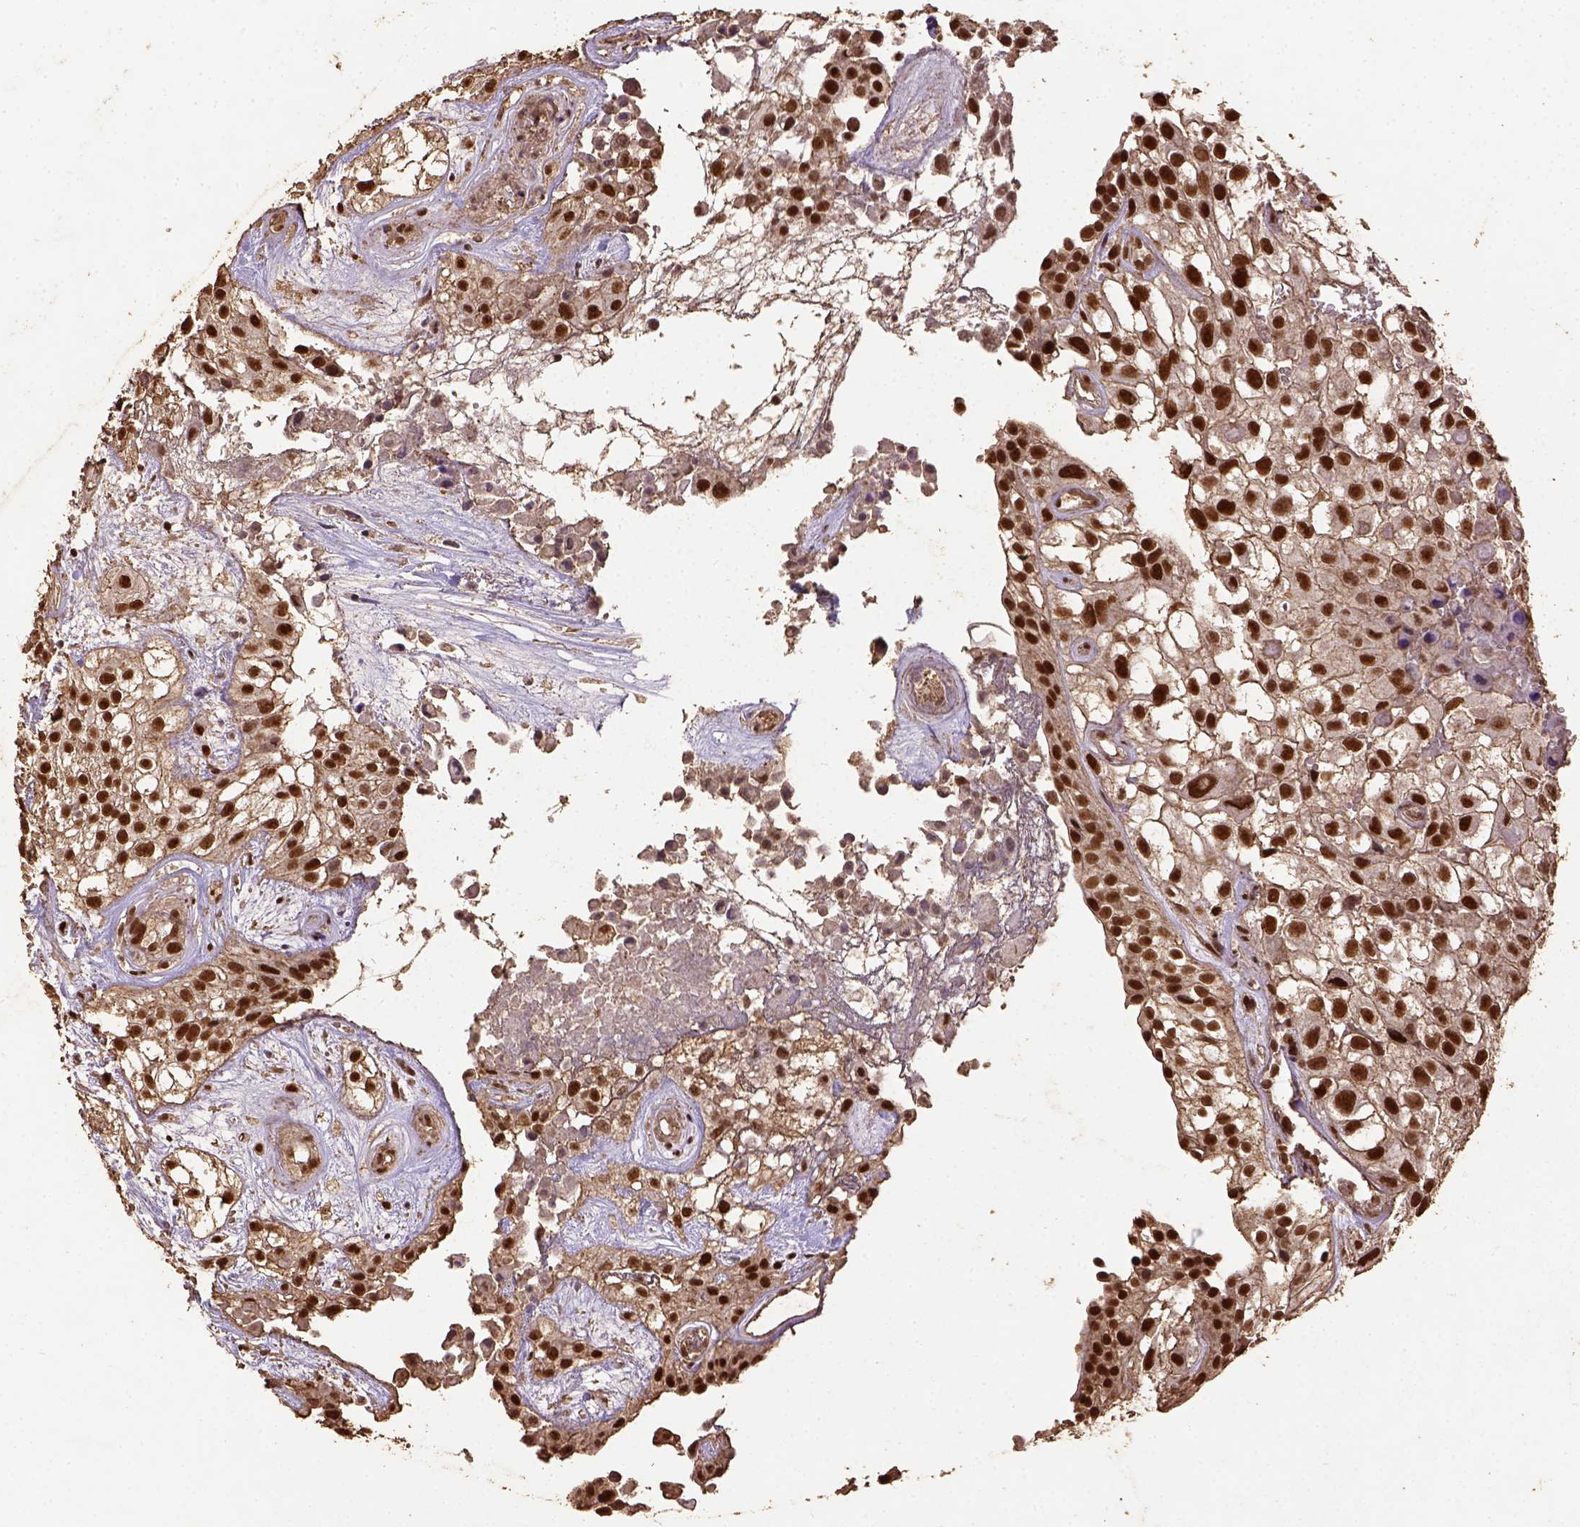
{"staining": {"intensity": "moderate", "quantity": ">75%", "location": "nuclear"}, "tissue": "urothelial cancer", "cell_type": "Tumor cells", "image_type": "cancer", "snomed": [{"axis": "morphology", "description": "Urothelial carcinoma, High grade"}, {"axis": "topography", "description": "Urinary bladder"}], "caption": "Urothelial carcinoma (high-grade) tissue exhibits moderate nuclear positivity in about >75% of tumor cells, visualized by immunohistochemistry. The protein of interest is shown in brown color, while the nuclei are stained blue.", "gene": "NACC1", "patient": {"sex": "male", "age": 56}}